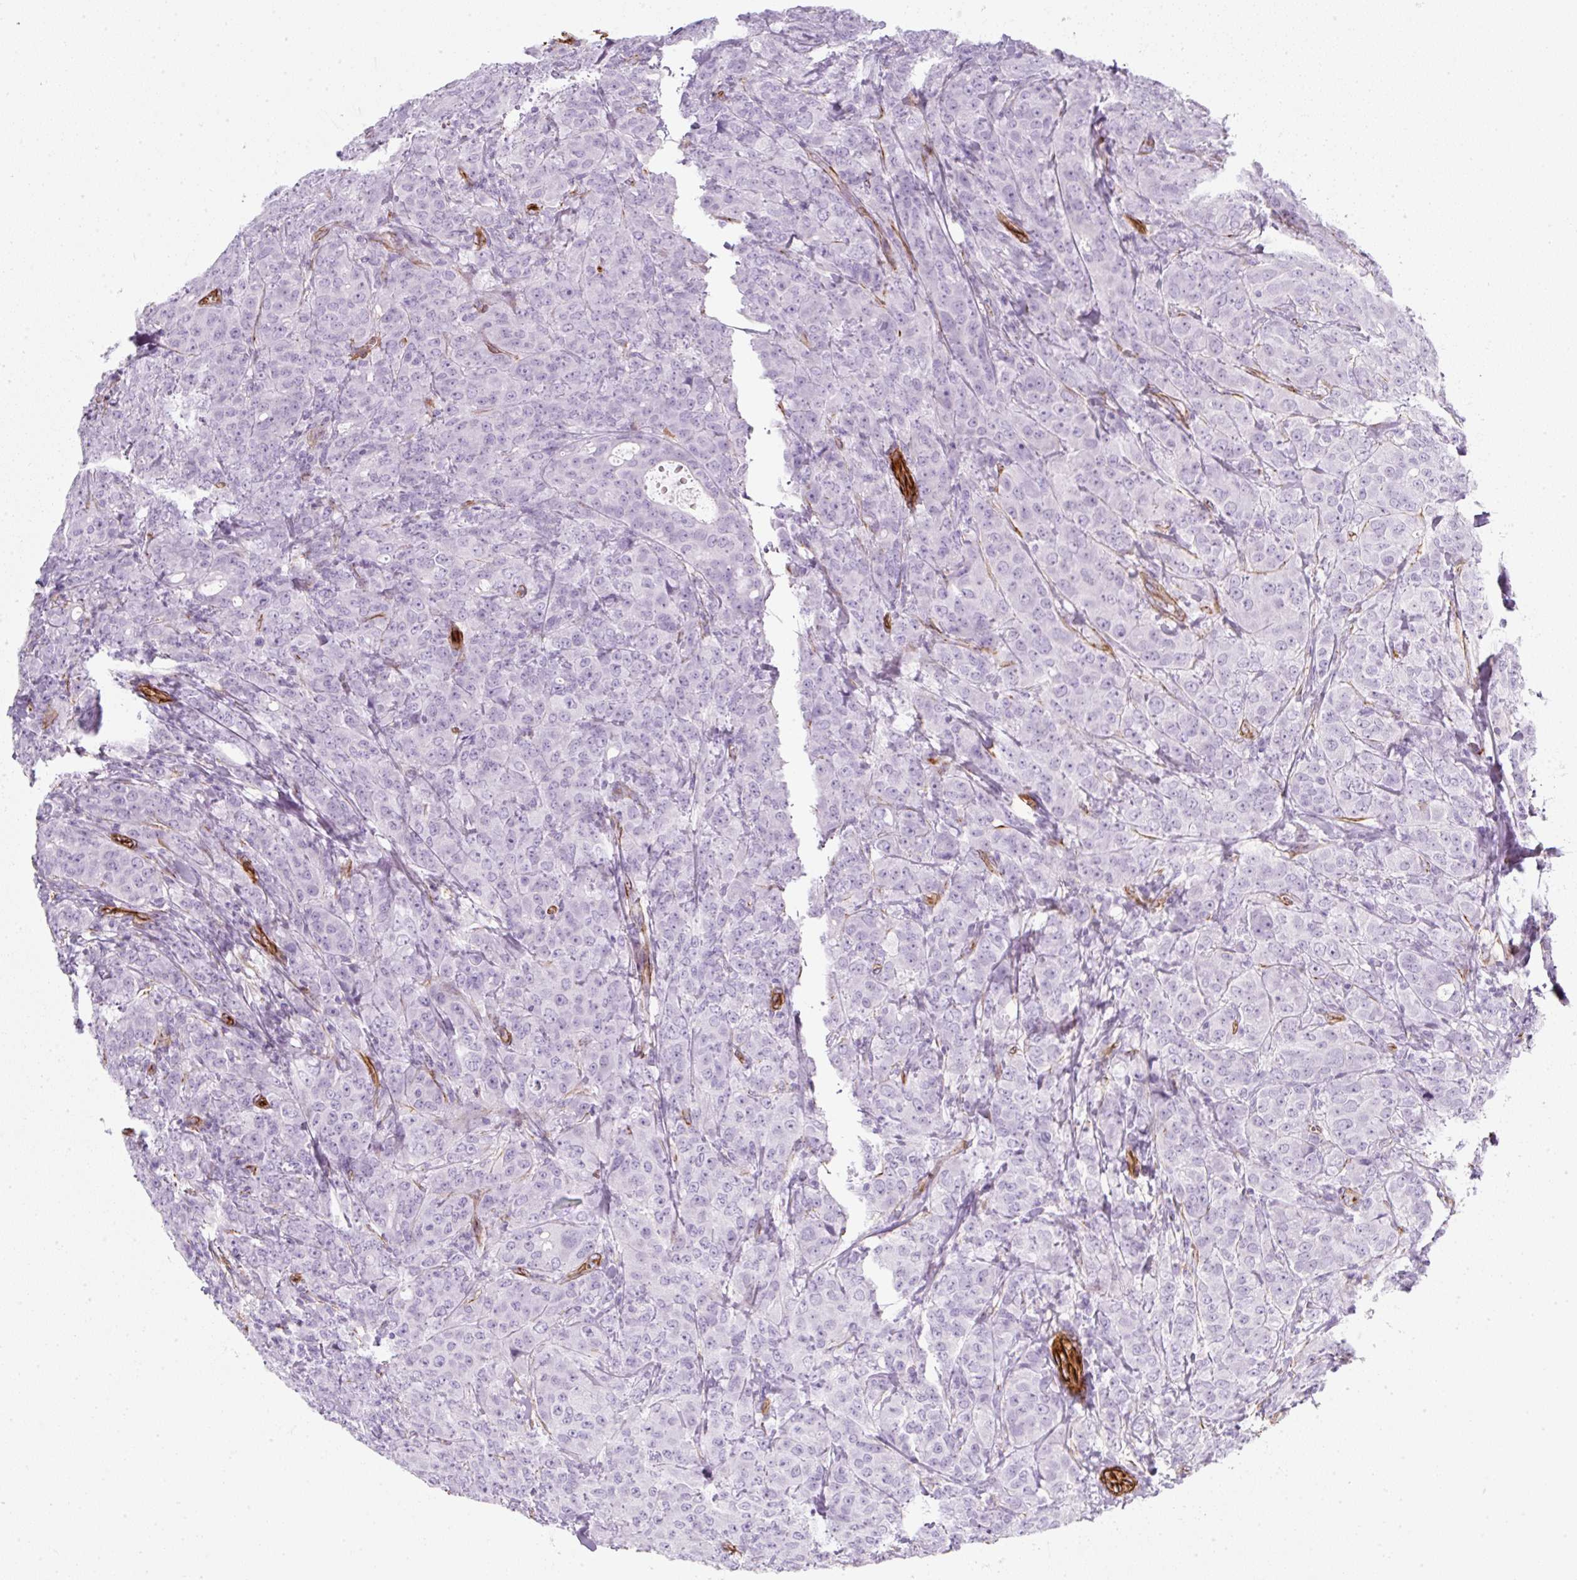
{"staining": {"intensity": "negative", "quantity": "none", "location": "none"}, "tissue": "breast cancer", "cell_type": "Tumor cells", "image_type": "cancer", "snomed": [{"axis": "morphology", "description": "Duct carcinoma"}, {"axis": "topography", "description": "Breast"}], "caption": "A micrograph of breast cancer (intraductal carcinoma) stained for a protein demonstrates no brown staining in tumor cells.", "gene": "CAVIN3", "patient": {"sex": "female", "age": 43}}